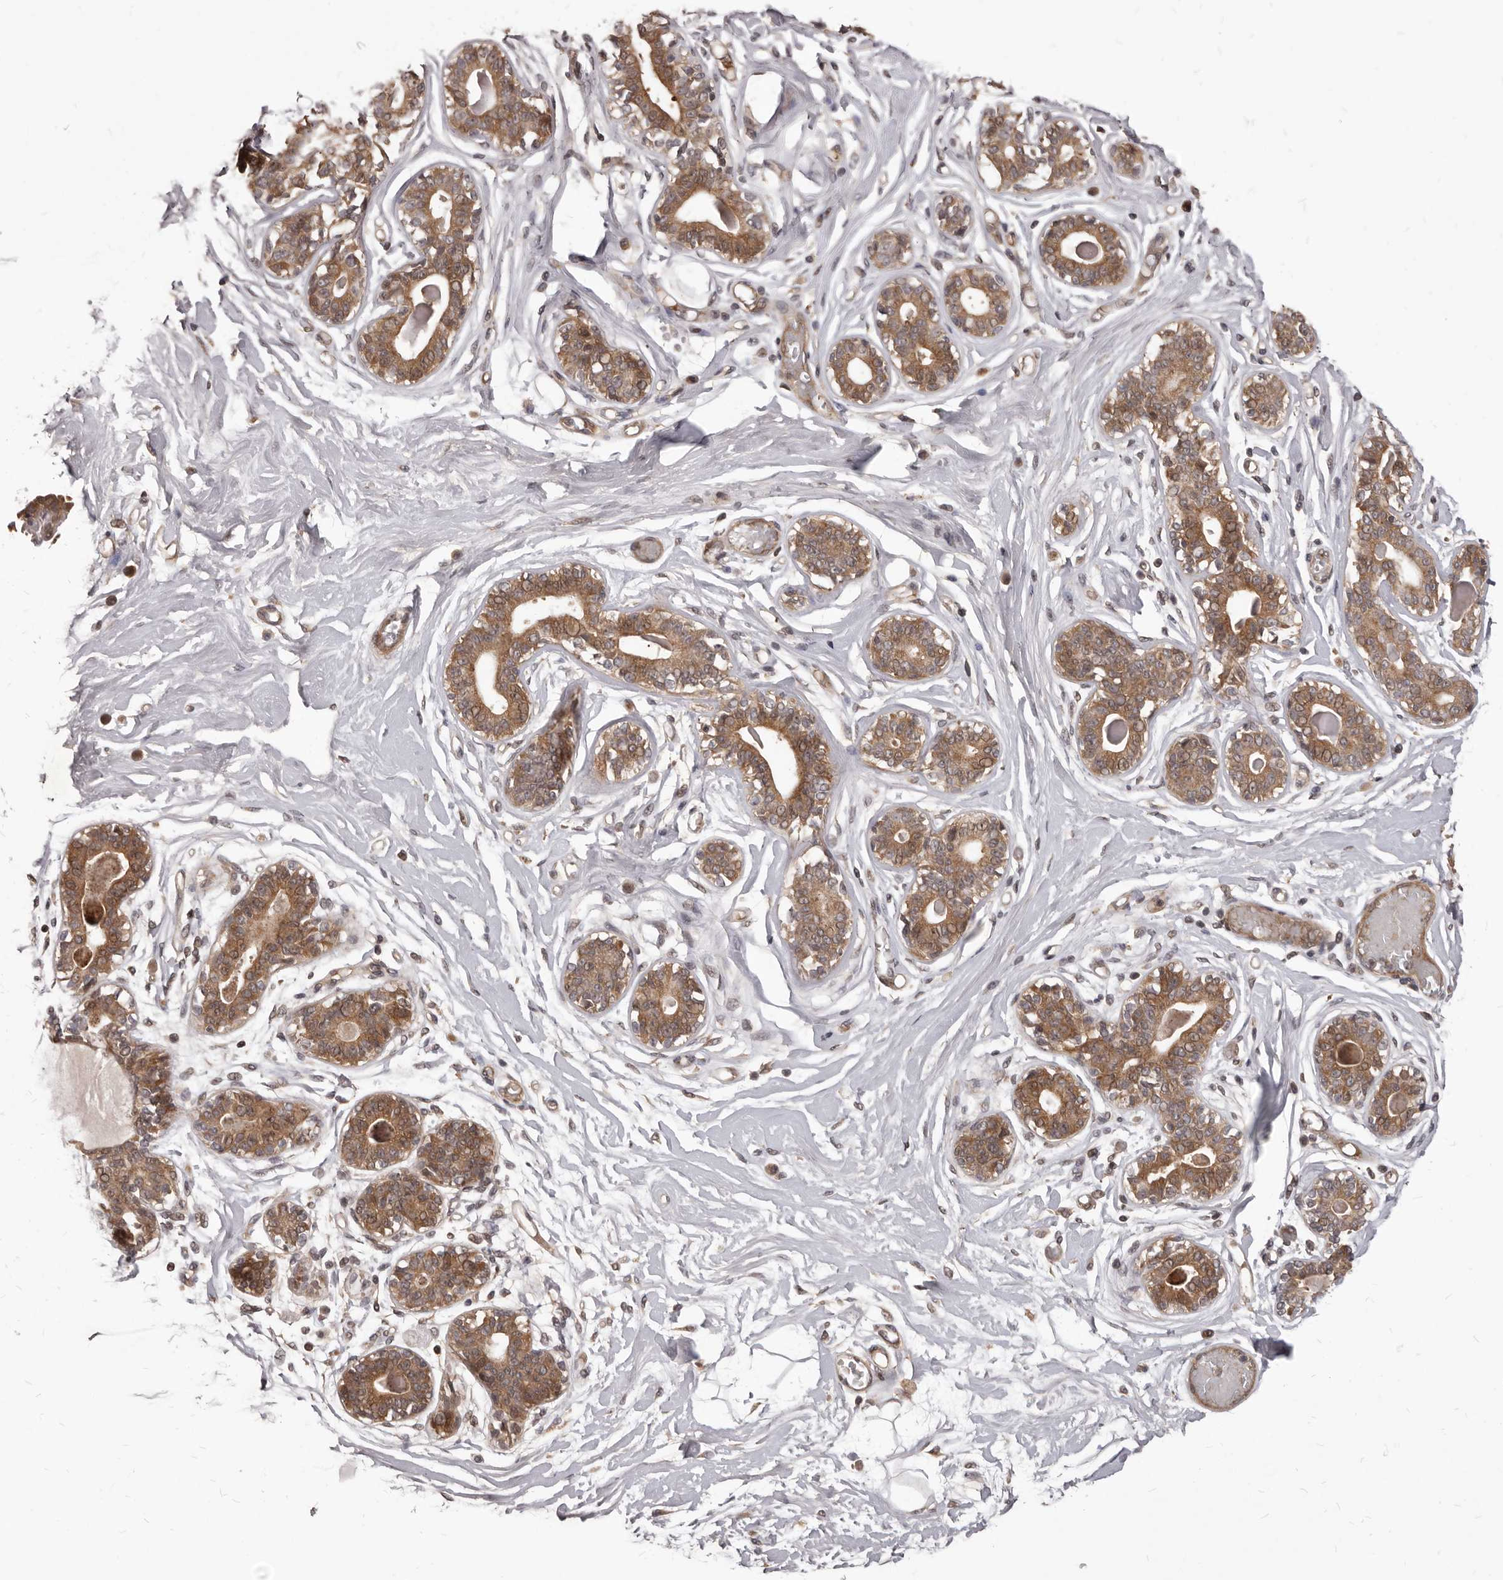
{"staining": {"intensity": "negative", "quantity": "none", "location": "none"}, "tissue": "breast", "cell_type": "Adipocytes", "image_type": "normal", "snomed": [{"axis": "morphology", "description": "Normal tissue, NOS"}, {"axis": "topography", "description": "Breast"}], "caption": "IHC image of benign breast: breast stained with DAB (3,3'-diaminobenzidine) reveals no significant protein expression in adipocytes.", "gene": "GABPB2", "patient": {"sex": "female", "age": 45}}